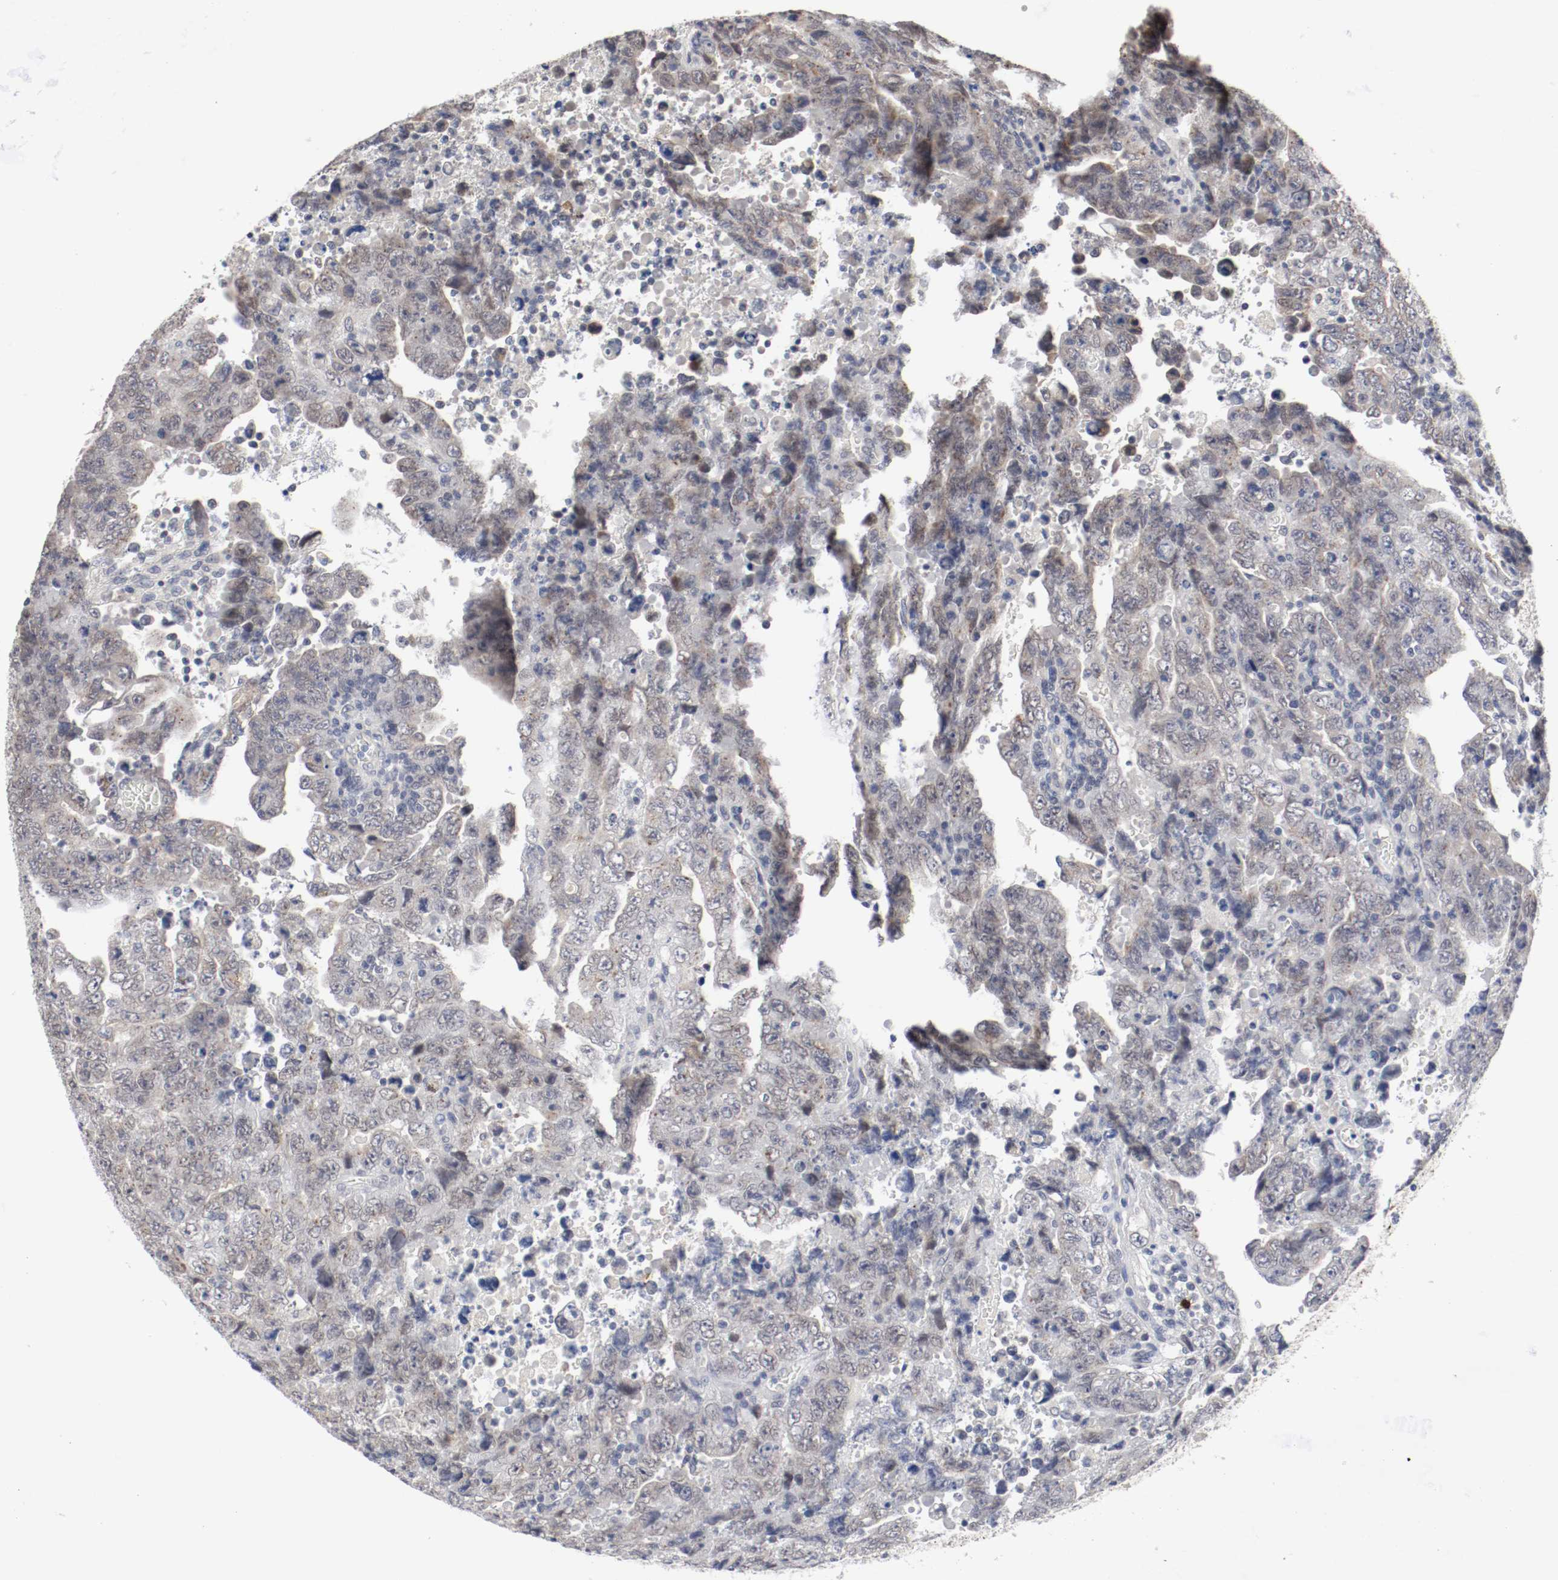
{"staining": {"intensity": "weak", "quantity": "<25%", "location": "cytoplasmic/membranous"}, "tissue": "testis cancer", "cell_type": "Tumor cells", "image_type": "cancer", "snomed": [{"axis": "morphology", "description": "Carcinoma, Embryonal, NOS"}, {"axis": "topography", "description": "Testis"}], "caption": "There is no significant positivity in tumor cells of testis embryonal carcinoma.", "gene": "CEBPE", "patient": {"sex": "male", "age": 28}}